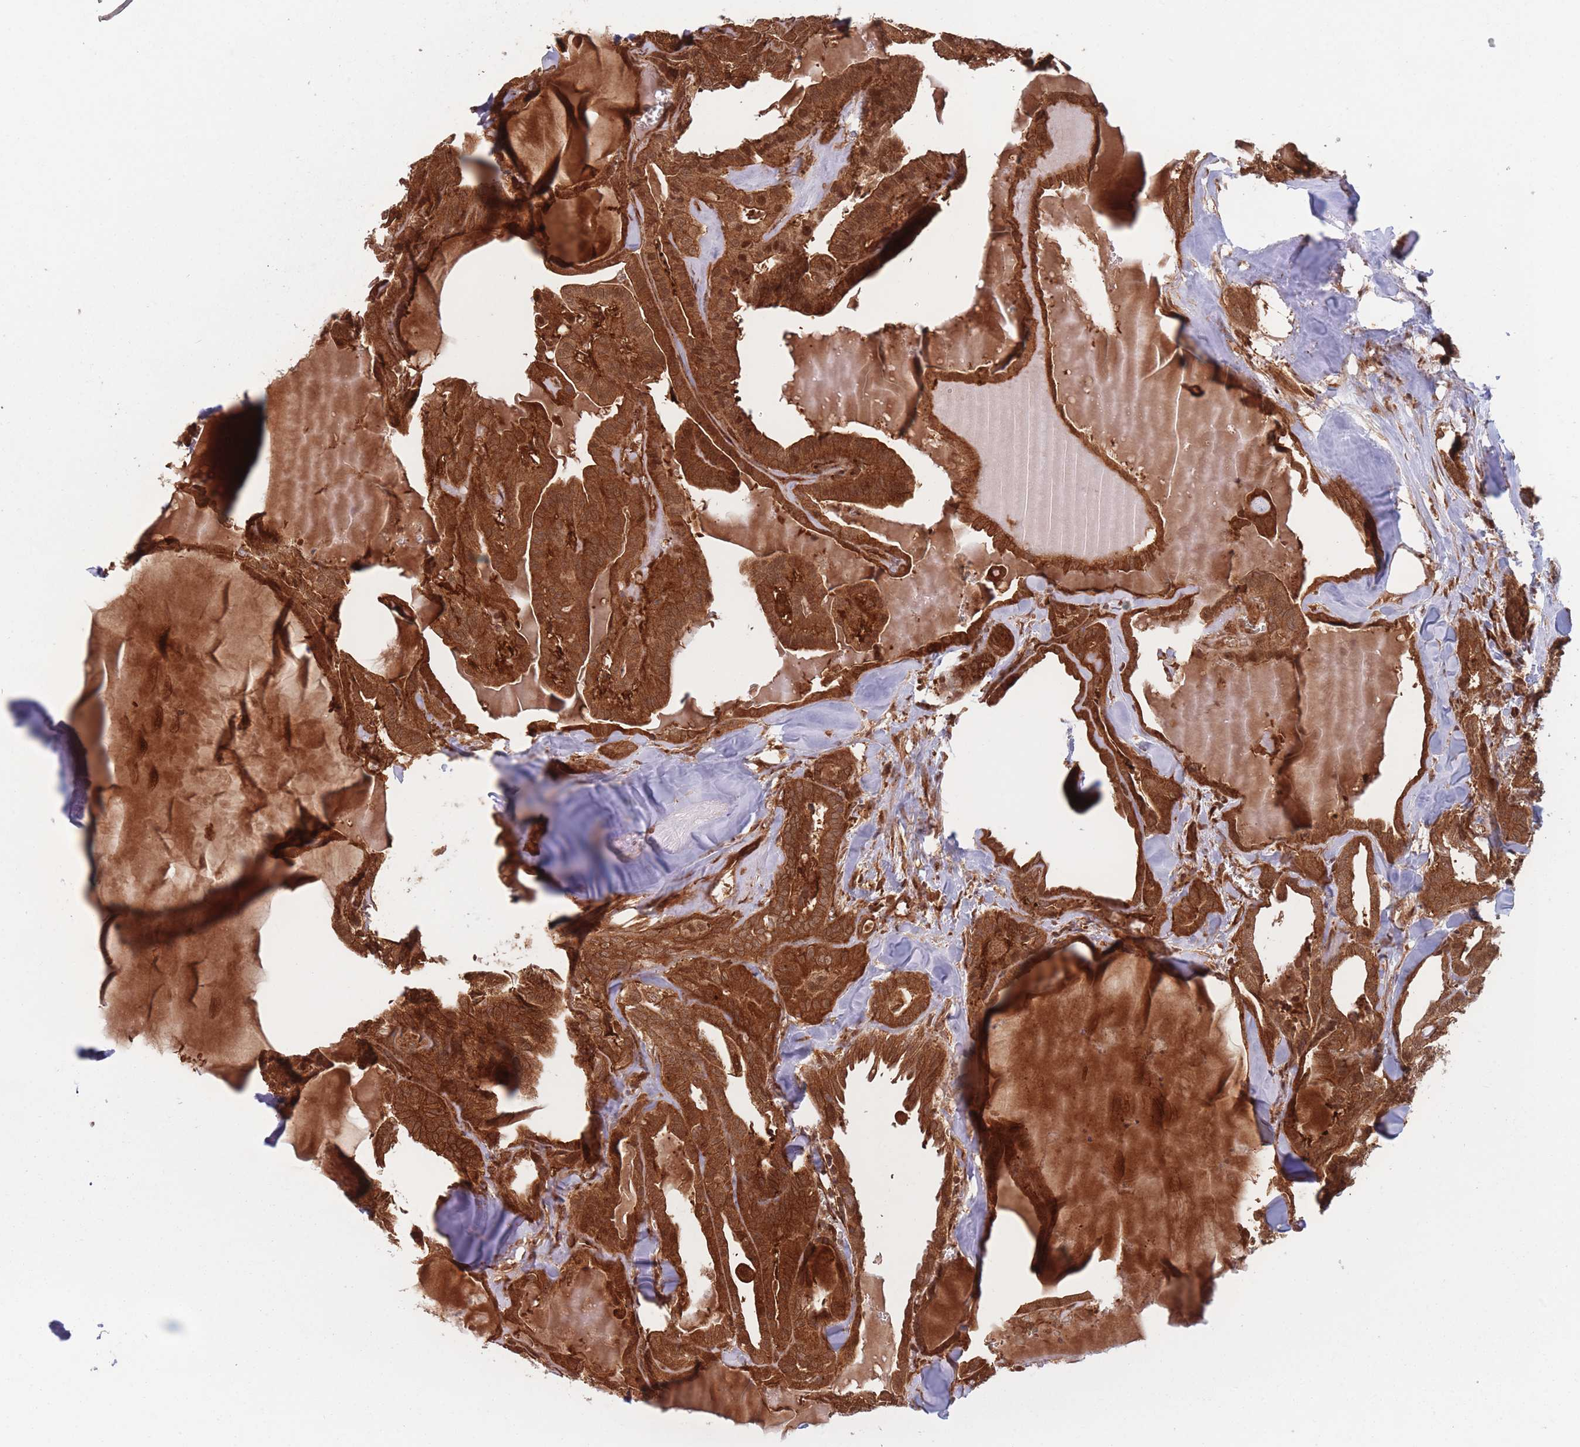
{"staining": {"intensity": "strong", "quantity": ">75%", "location": "cytoplasmic/membranous,nuclear"}, "tissue": "thyroid cancer", "cell_type": "Tumor cells", "image_type": "cancer", "snomed": [{"axis": "morphology", "description": "Papillary adenocarcinoma, NOS"}, {"axis": "topography", "description": "Thyroid gland"}], "caption": "Protein staining by IHC exhibits strong cytoplasmic/membranous and nuclear expression in about >75% of tumor cells in thyroid cancer (papillary adenocarcinoma). (DAB IHC, brown staining for protein, blue staining for nuclei).", "gene": "PODXL2", "patient": {"sex": "male", "age": 52}}